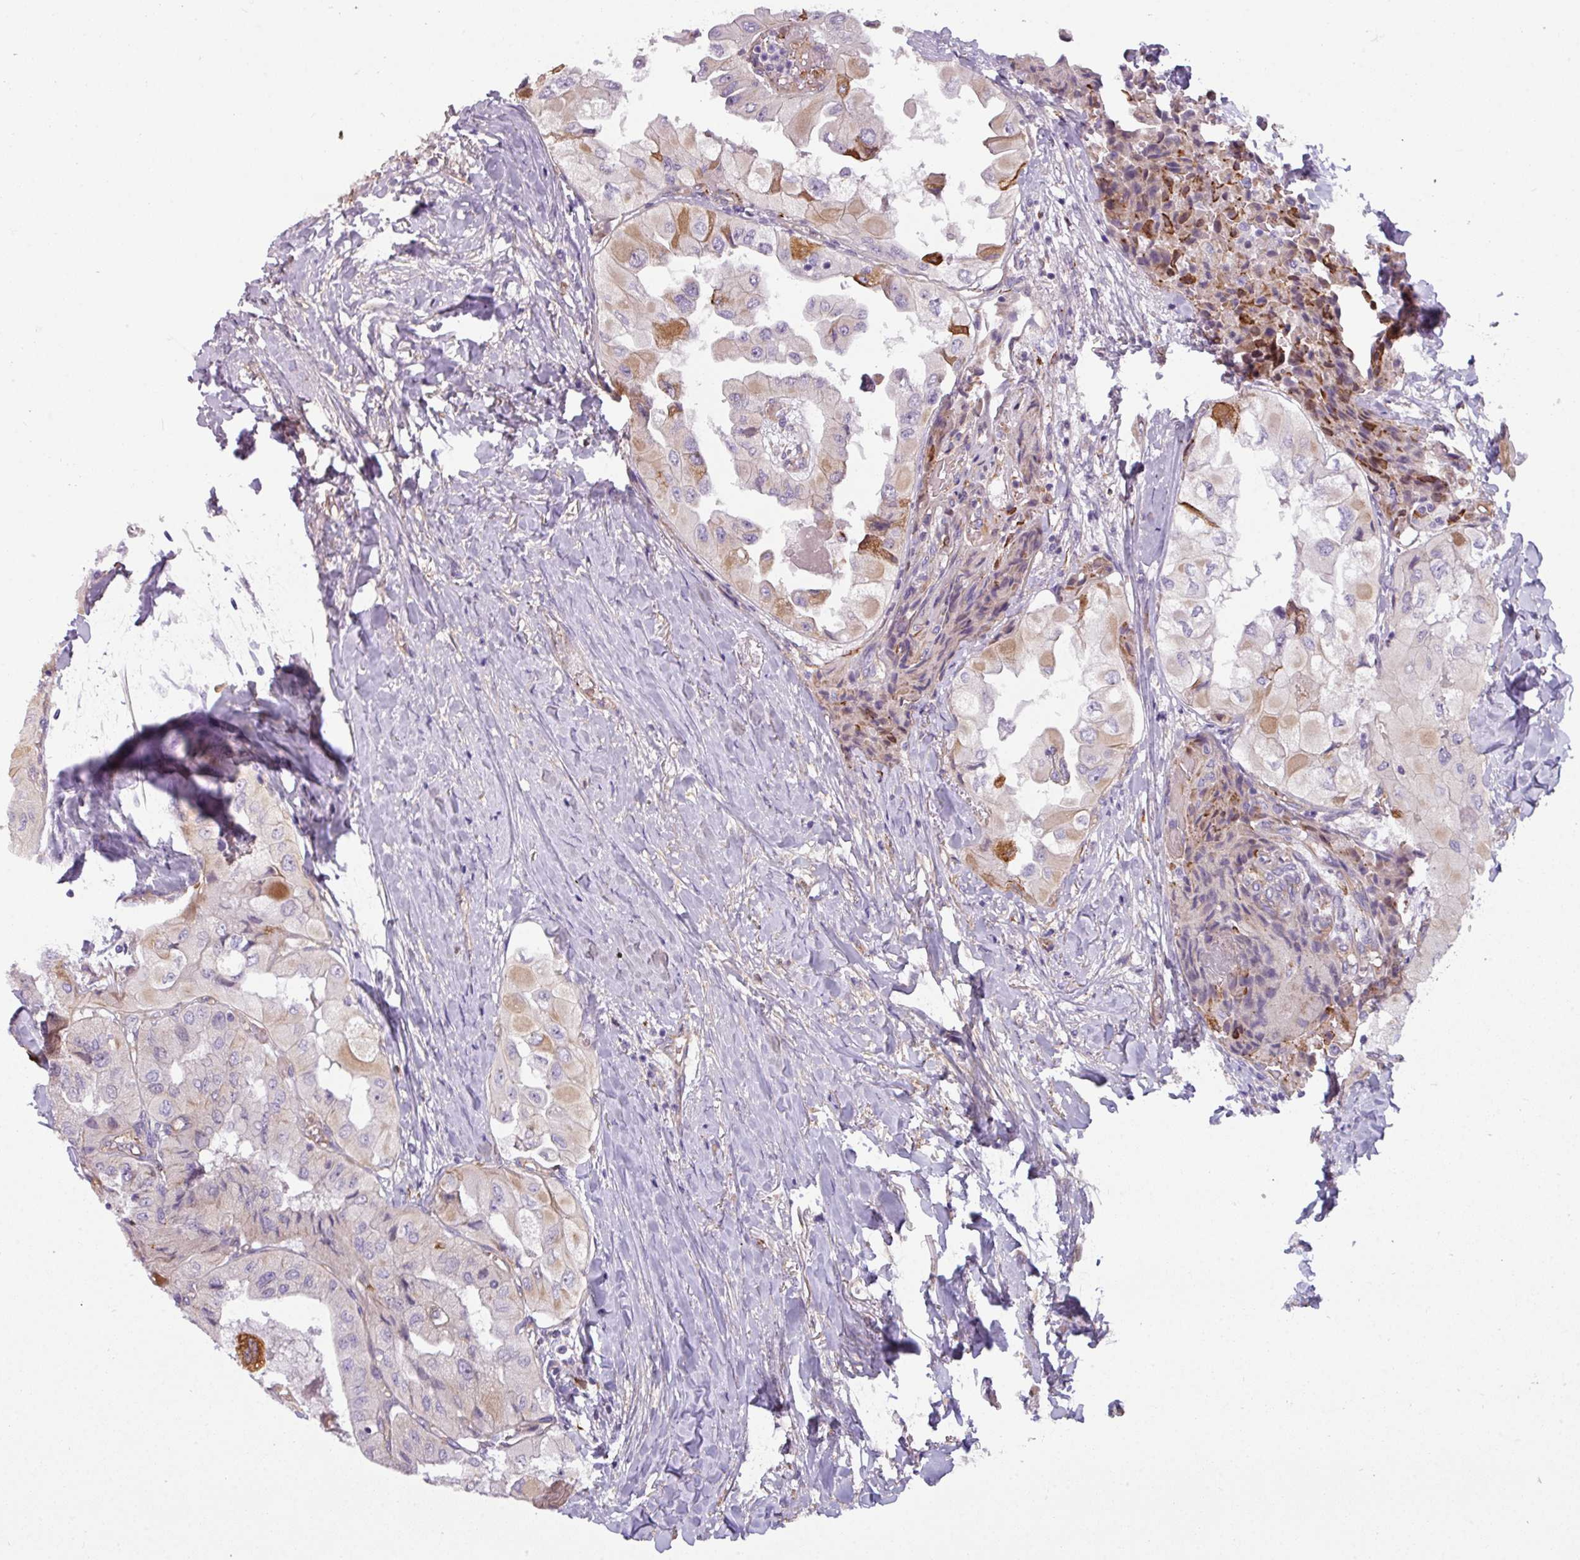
{"staining": {"intensity": "moderate", "quantity": "25%-75%", "location": "cytoplasmic/membranous"}, "tissue": "thyroid cancer", "cell_type": "Tumor cells", "image_type": "cancer", "snomed": [{"axis": "morphology", "description": "Normal tissue, NOS"}, {"axis": "morphology", "description": "Papillary adenocarcinoma, NOS"}, {"axis": "topography", "description": "Thyroid gland"}], "caption": "Protein analysis of thyroid cancer tissue displays moderate cytoplasmic/membranous expression in approximately 25%-75% of tumor cells.", "gene": "BUD23", "patient": {"sex": "female", "age": 59}}